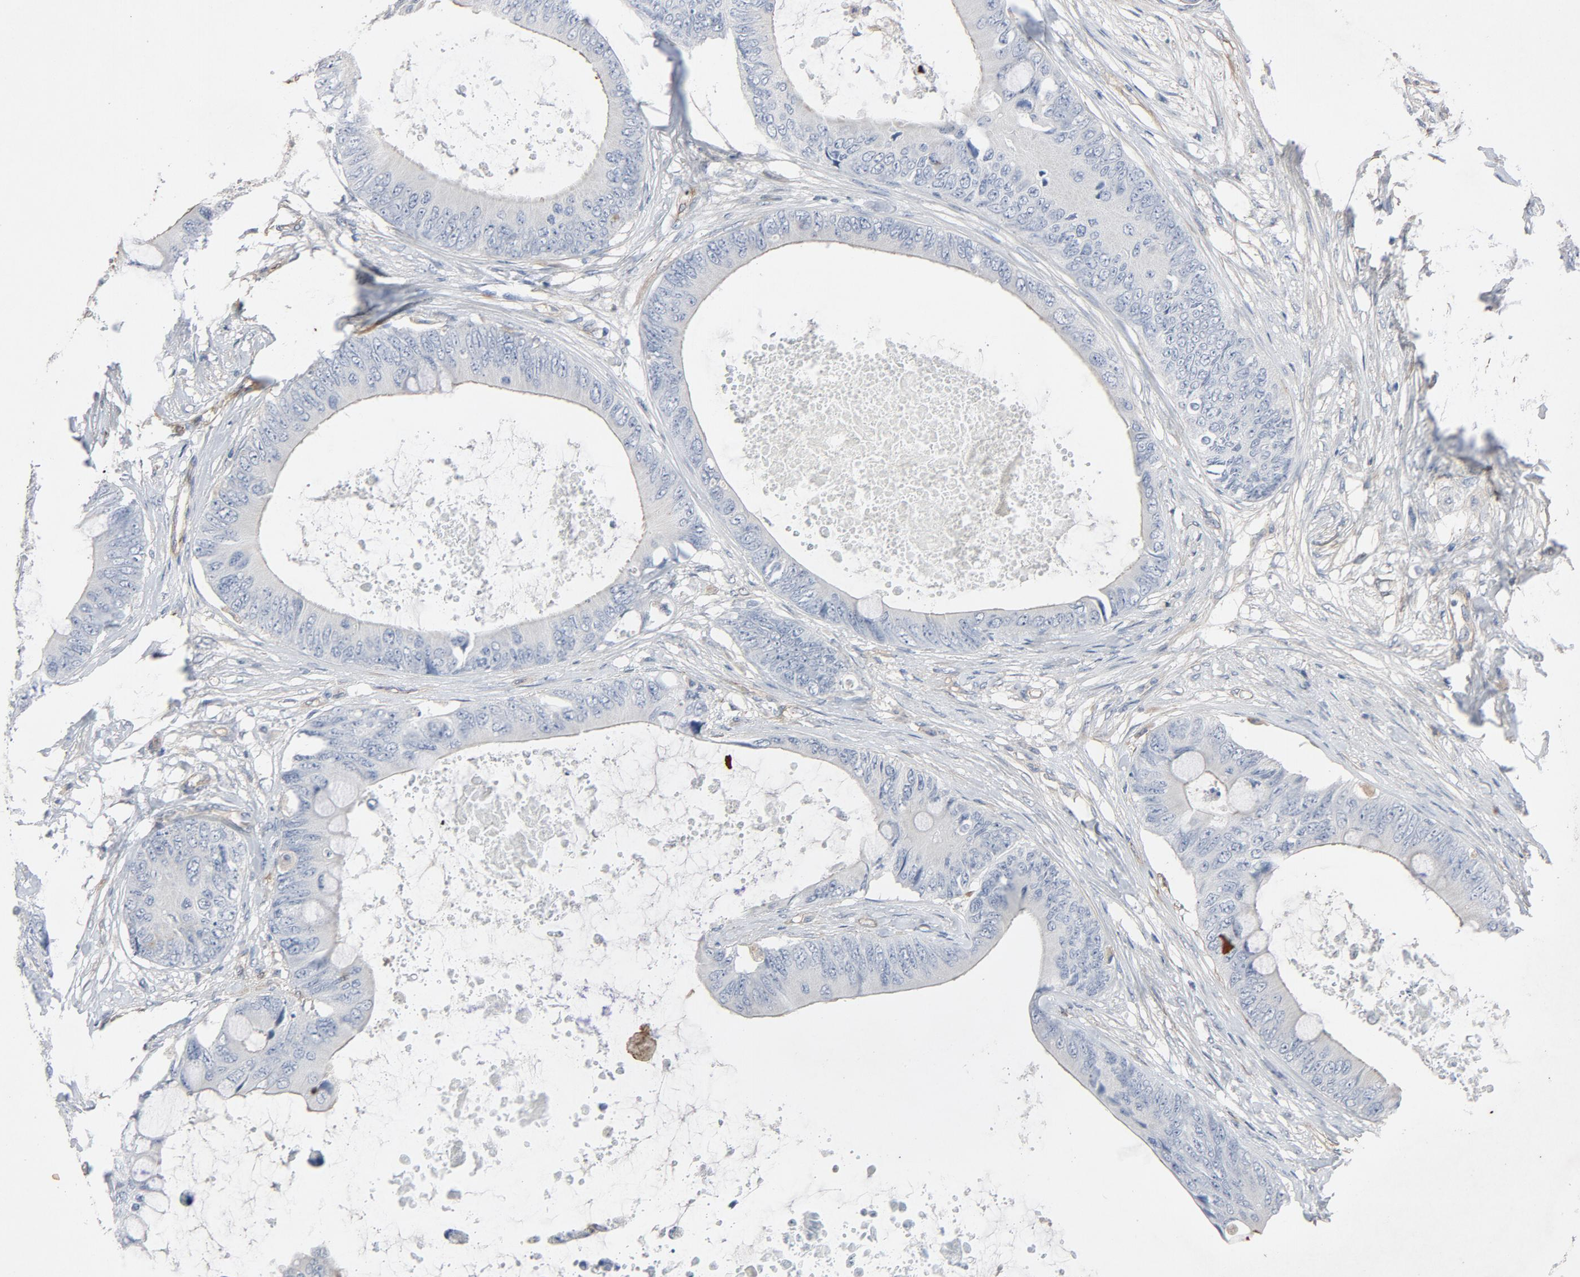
{"staining": {"intensity": "negative", "quantity": "none", "location": "none"}, "tissue": "colorectal cancer", "cell_type": "Tumor cells", "image_type": "cancer", "snomed": [{"axis": "morphology", "description": "Normal tissue, NOS"}, {"axis": "morphology", "description": "Adenocarcinoma, NOS"}, {"axis": "topography", "description": "Rectum"}, {"axis": "topography", "description": "Peripheral nerve tissue"}], "caption": "This micrograph is of colorectal cancer stained with immunohistochemistry (IHC) to label a protein in brown with the nuclei are counter-stained blue. There is no expression in tumor cells.", "gene": "KDR", "patient": {"sex": "female", "age": 77}}